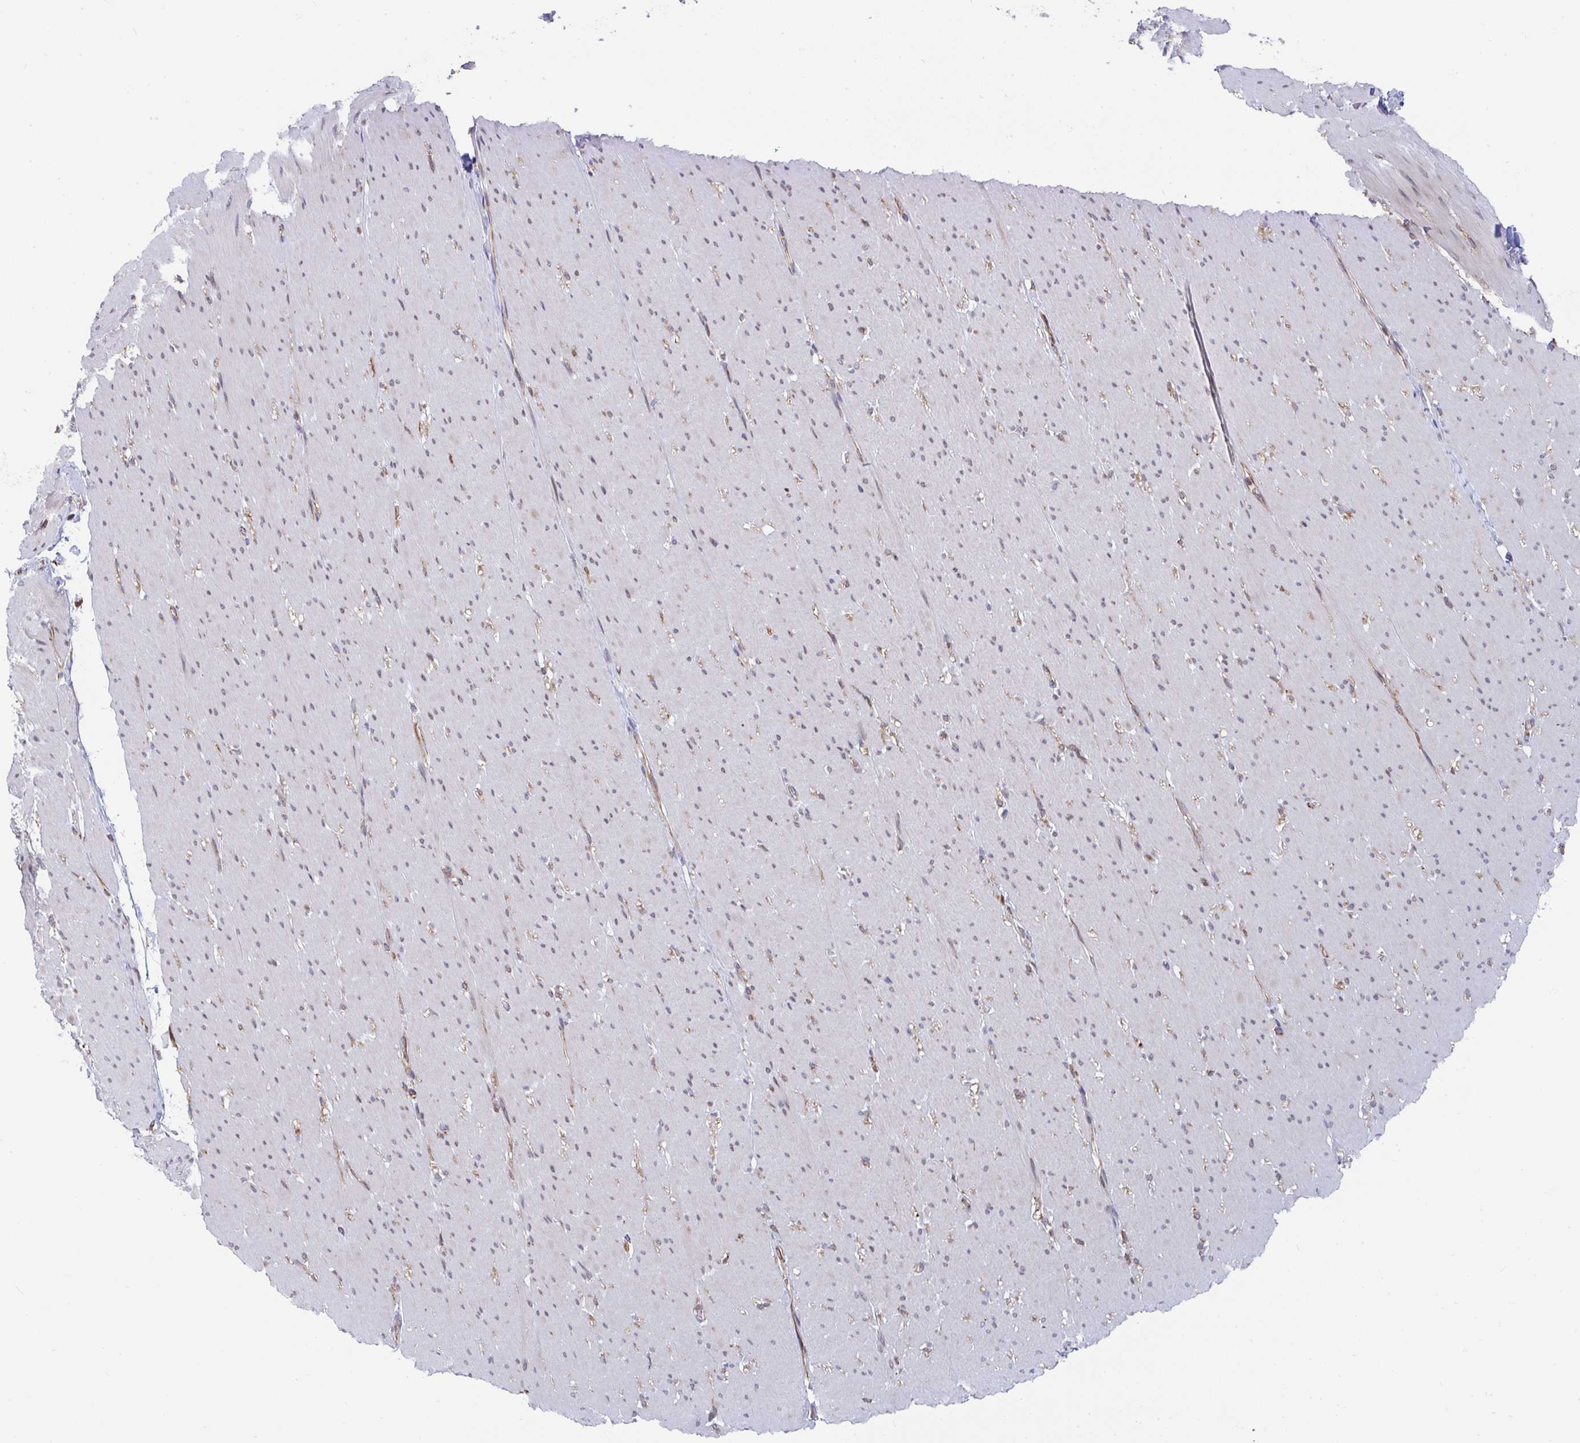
{"staining": {"intensity": "moderate", "quantity": "<25%", "location": "cytoplasmic/membranous"}, "tissue": "smooth muscle", "cell_type": "Smooth muscle cells", "image_type": "normal", "snomed": [{"axis": "morphology", "description": "Normal tissue, NOS"}, {"axis": "topography", "description": "Smooth muscle"}, {"axis": "topography", "description": "Rectum"}], "caption": "This is a photomicrograph of IHC staining of benign smooth muscle, which shows moderate positivity in the cytoplasmic/membranous of smooth muscle cells.", "gene": "EIF1AD", "patient": {"sex": "male", "age": 53}}